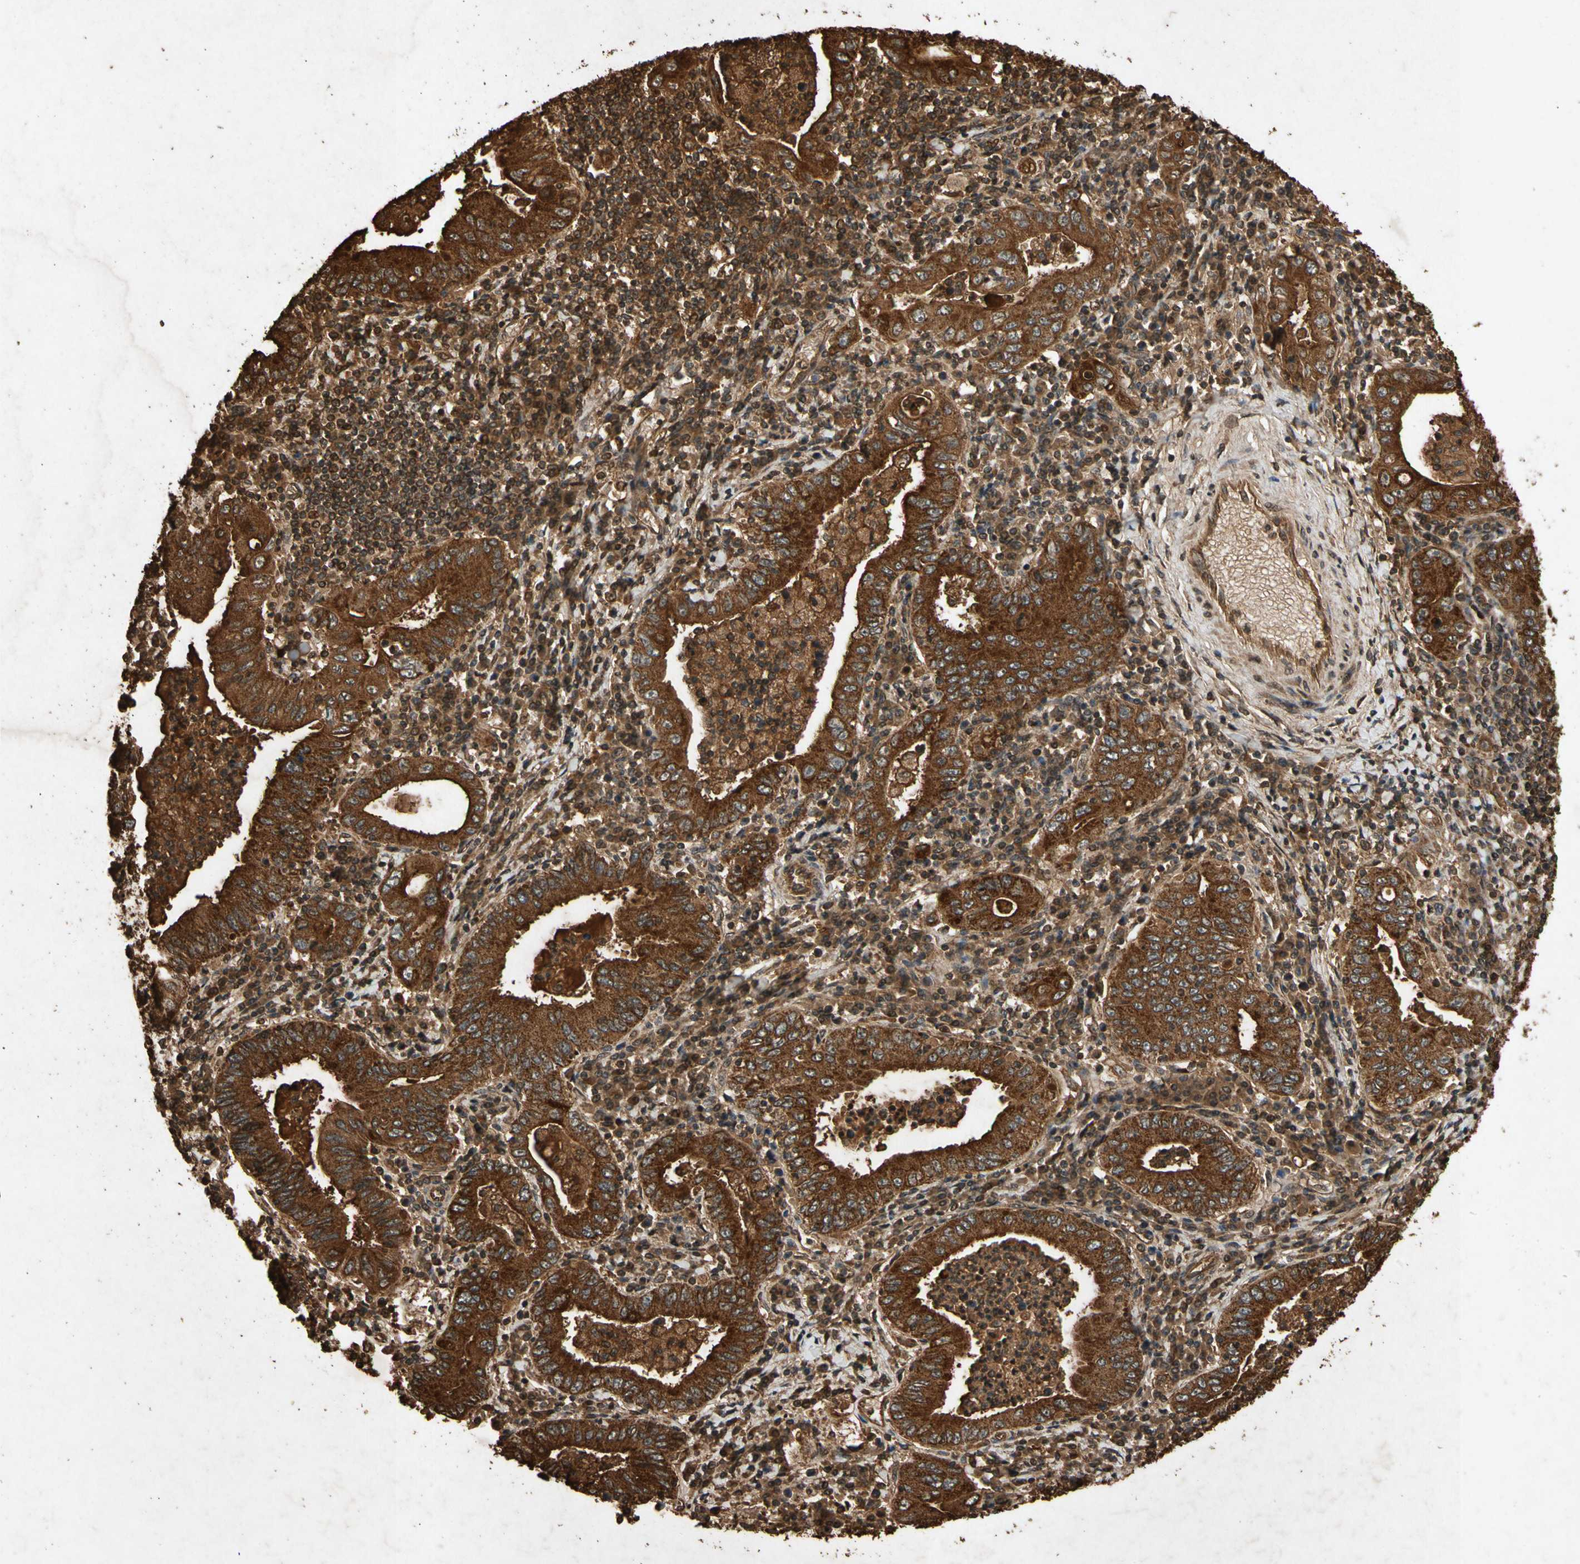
{"staining": {"intensity": "strong", "quantity": ">75%", "location": "cytoplasmic/membranous"}, "tissue": "stomach cancer", "cell_type": "Tumor cells", "image_type": "cancer", "snomed": [{"axis": "morphology", "description": "Normal tissue, NOS"}, {"axis": "morphology", "description": "Adenocarcinoma, NOS"}, {"axis": "topography", "description": "Esophagus"}, {"axis": "topography", "description": "Stomach, upper"}, {"axis": "topography", "description": "Peripheral nerve tissue"}], "caption": "Immunohistochemical staining of adenocarcinoma (stomach) demonstrates strong cytoplasmic/membranous protein expression in approximately >75% of tumor cells. (Stains: DAB in brown, nuclei in blue, Microscopy: brightfield microscopy at high magnification).", "gene": "TXN2", "patient": {"sex": "male", "age": 62}}